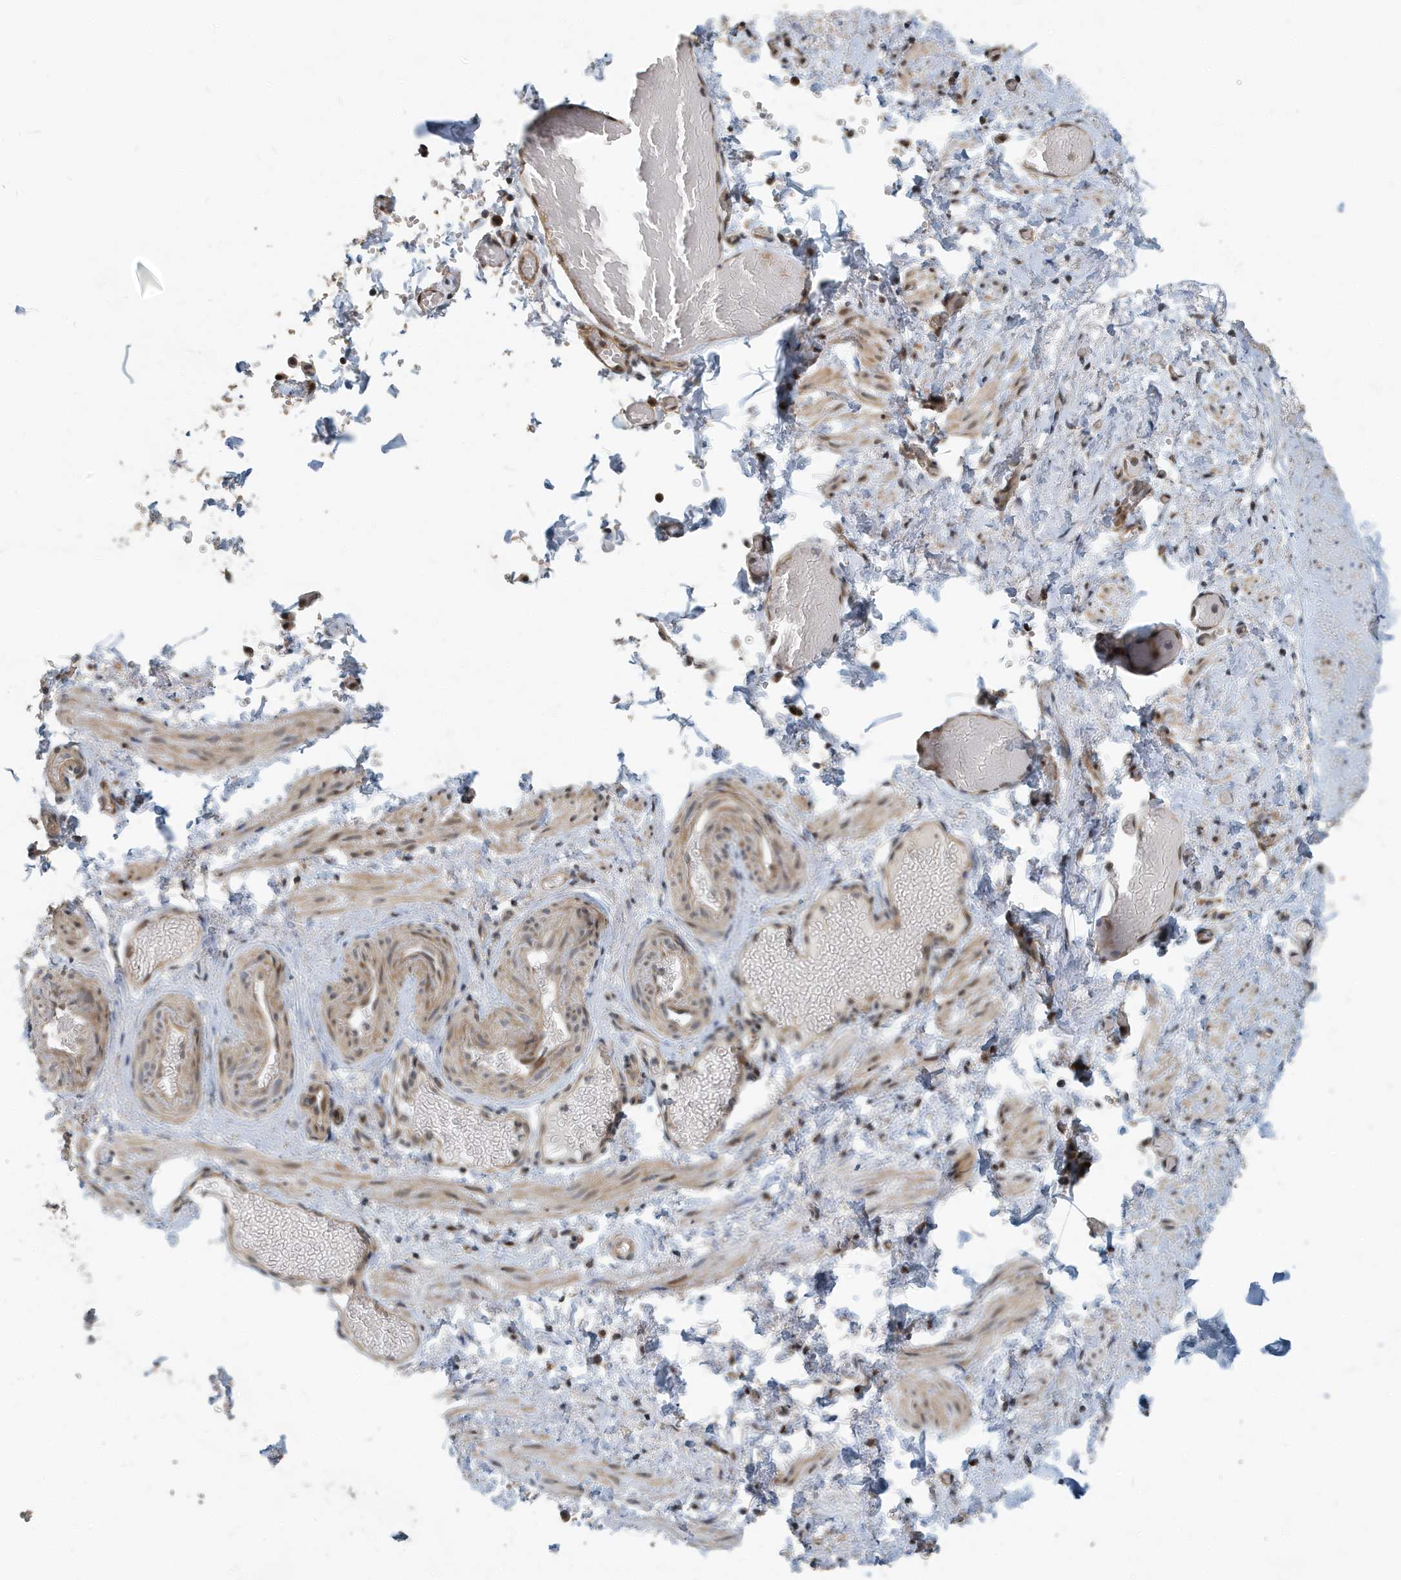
{"staining": {"intensity": "weak", "quantity": ">75%", "location": "cytoplasmic/membranous"}, "tissue": "adipose tissue", "cell_type": "Adipocytes", "image_type": "normal", "snomed": [{"axis": "morphology", "description": "Normal tissue, NOS"}, {"axis": "topography", "description": "Smooth muscle"}, {"axis": "topography", "description": "Peripheral nerve tissue"}], "caption": "Immunohistochemical staining of normal adipose tissue demonstrates >75% levels of weak cytoplasmic/membranous protein expression in about >75% of adipocytes. (DAB (3,3'-diaminobenzidine) = brown stain, brightfield microscopy at high magnification).", "gene": "KIF15", "patient": {"sex": "female", "age": 39}}